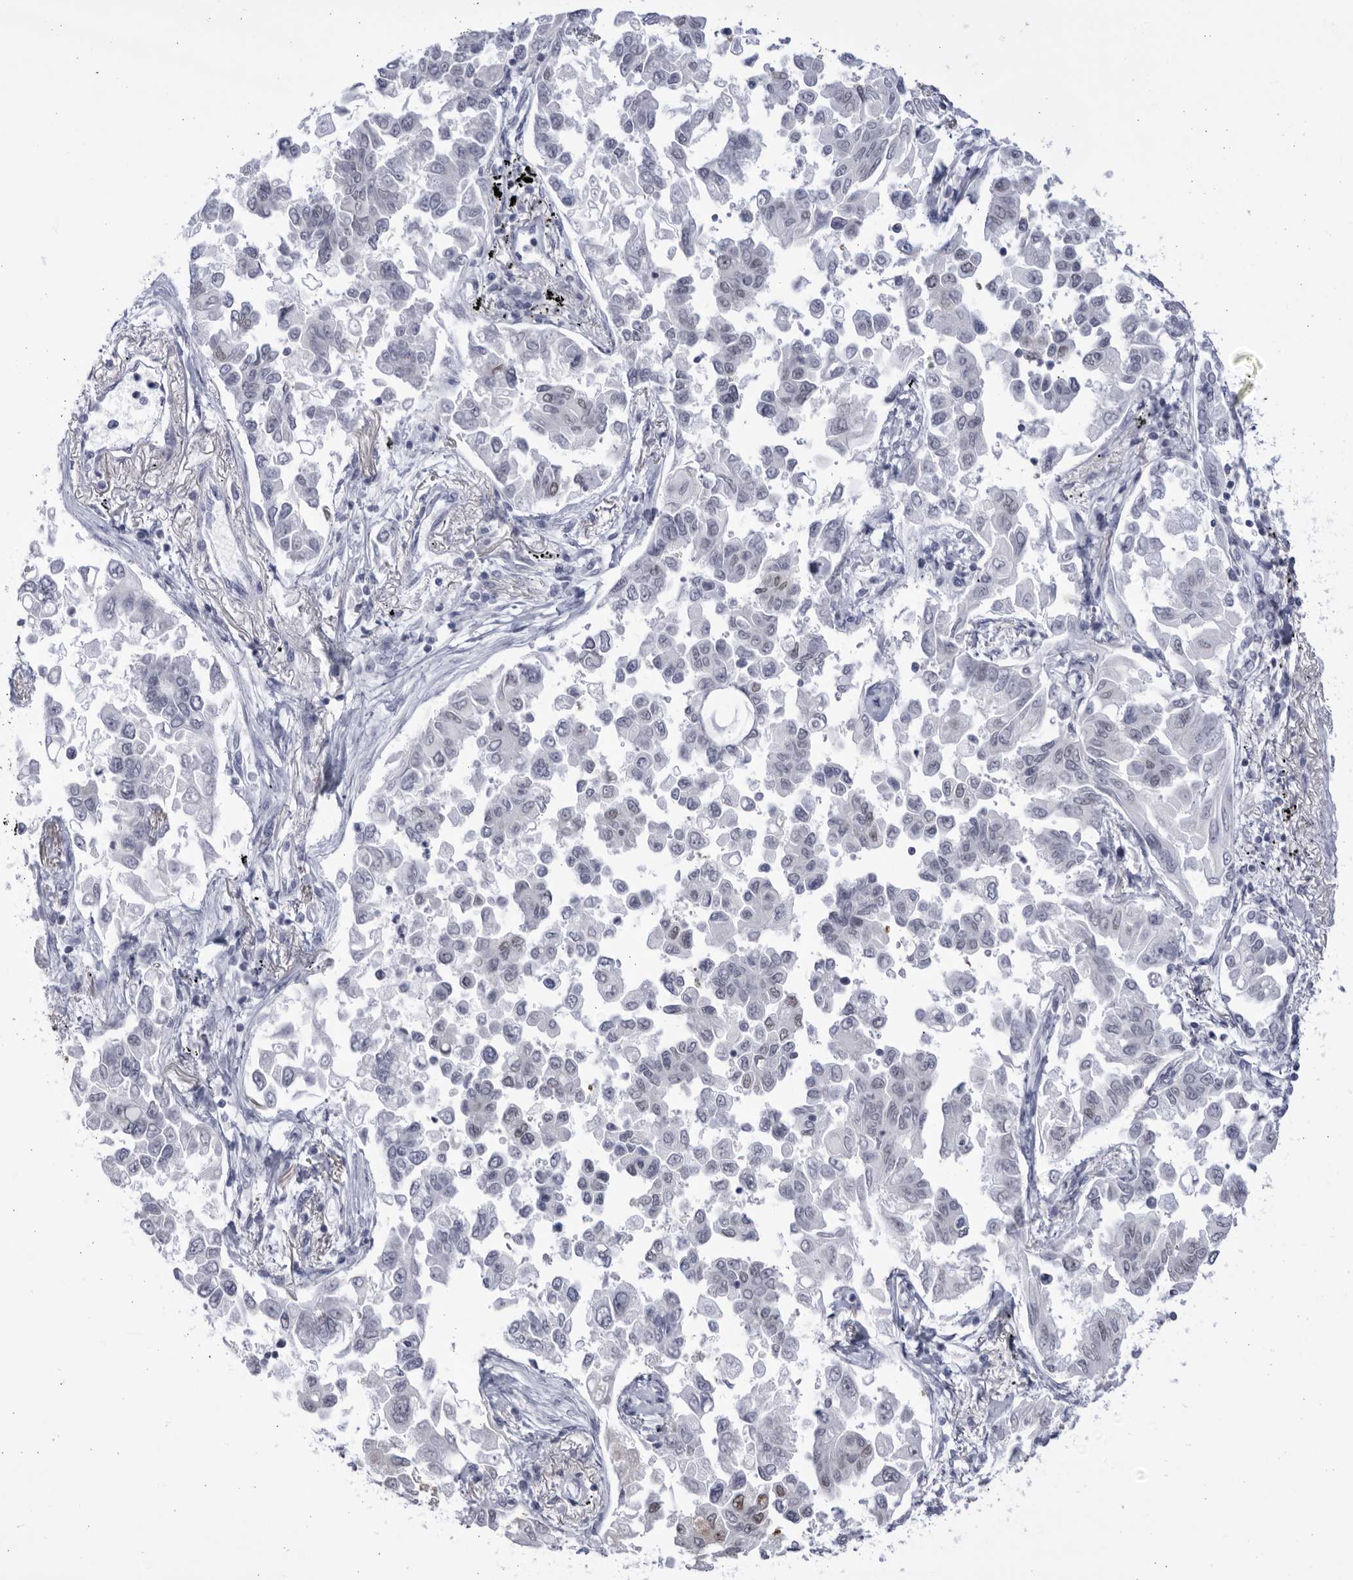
{"staining": {"intensity": "negative", "quantity": "none", "location": "none"}, "tissue": "lung cancer", "cell_type": "Tumor cells", "image_type": "cancer", "snomed": [{"axis": "morphology", "description": "Adenocarcinoma, NOS"}, {"axis": "topography", "description": "Lung"}], "caption": "Lung cancer was stained to show a protein in brown. There is no significant staining in tumor cells.", "gene": "CCDC181", "patient": {"sex": "female", "age": 67}}